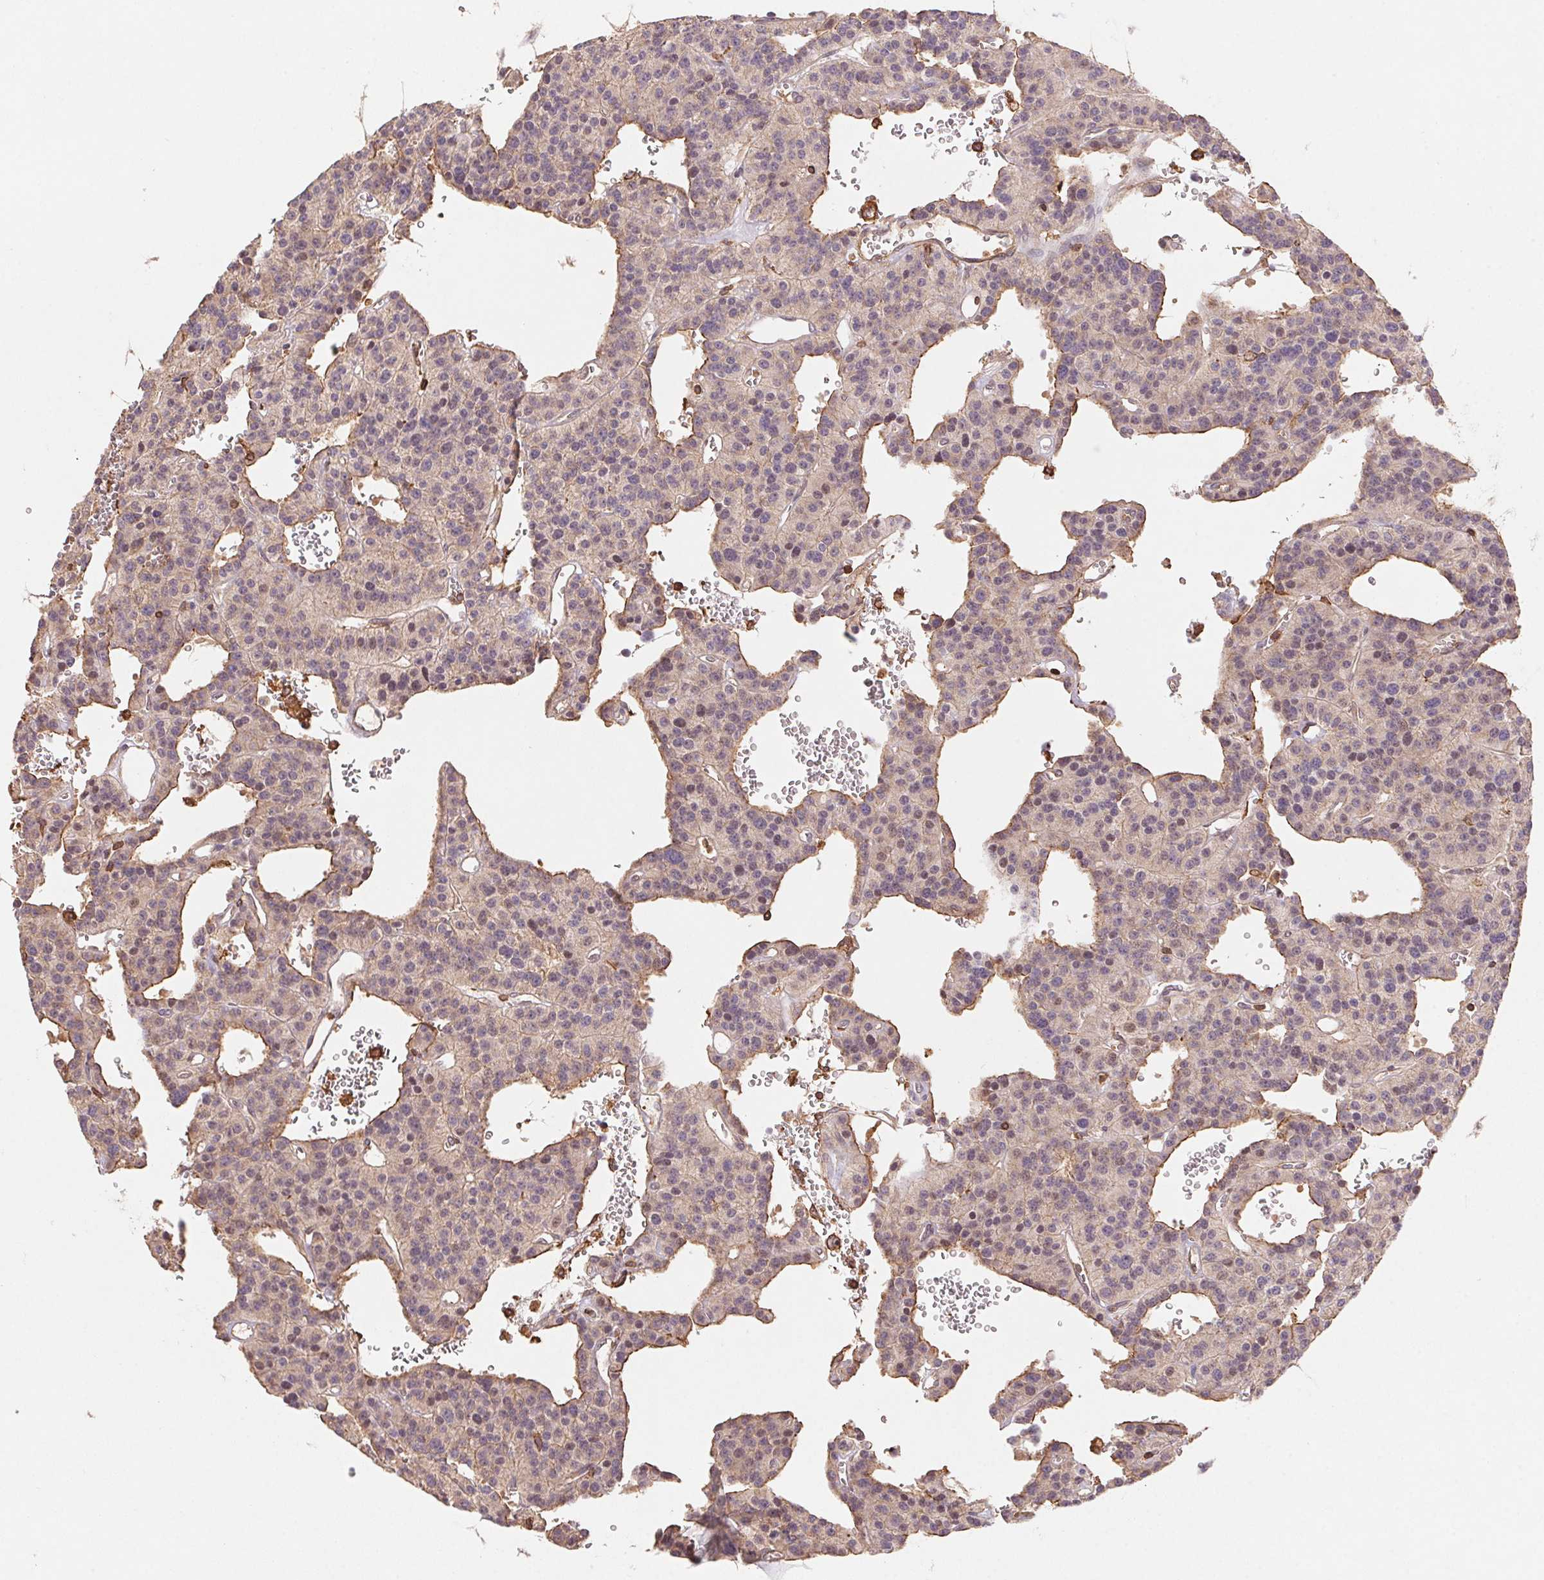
{"staining": {"intensity": "weak", "quantity": "<25%", "location": "cytoplasmic/membranous"}, "tissue": "carcinoid", "cell_type": "Tumor cells", "image_type": "cancer", "snomed": [{"axis": "morphology", "description": "Carcinoid, malignant, NOS"}, {"axis": "topography", "description": "Lung"}], "caption": "A photomicrograph of malignant carcinoid stained for a protein demonstrates no brown staining in tumor cells. (DAB (3,3'-diaminobenzidine) immunohistochemistry visualized using brightfield microscopy, high magnification).", "gene": "ATG10", "patient": {"sex": "female", "age": 71}}